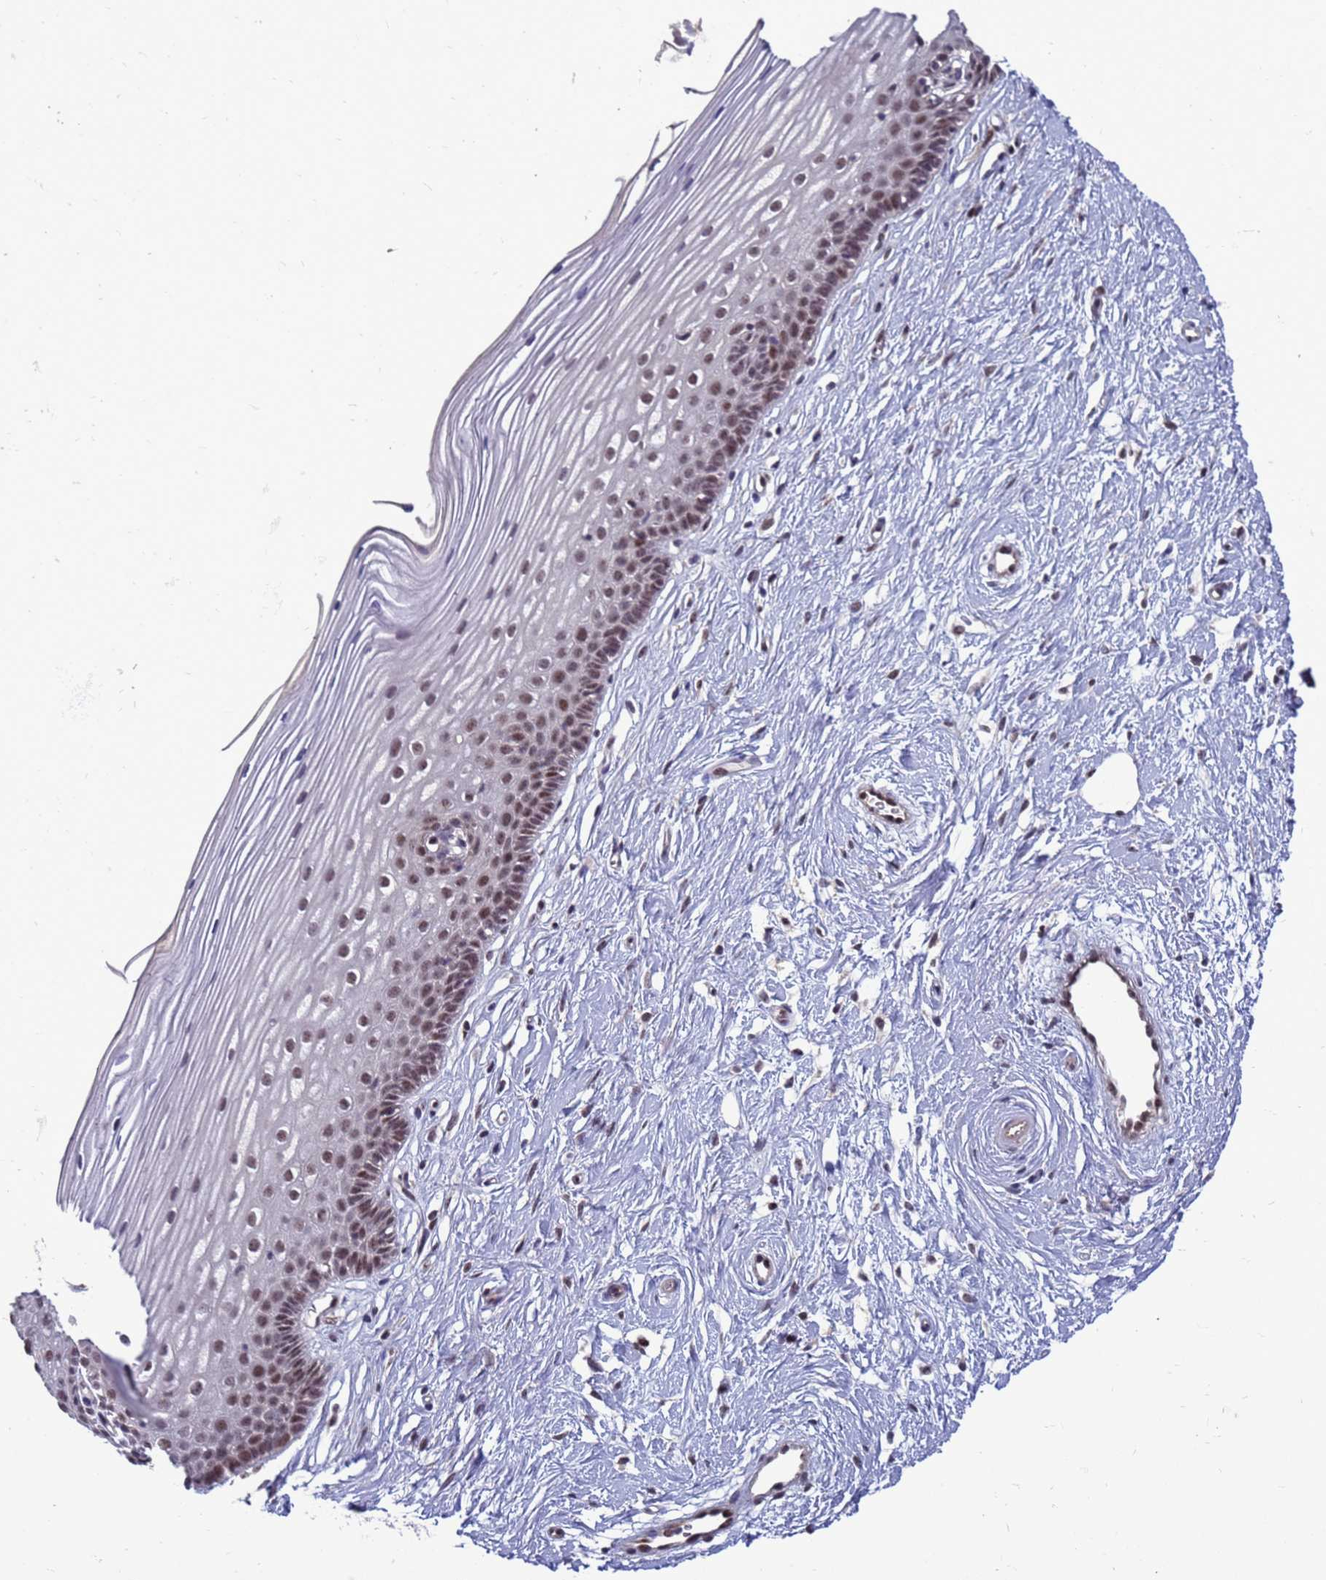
{"staining": {"intensity": "moderate", "quantity": "25%-75%", "location": "nuclear"}, "tissue": "cervix", "cell_type": "Glandular cells", "image_type": "normal", "snomed": [{"axis": "morphology", "description": "Normal tissue, NOS"}, {"axis": "topography", "description": "Cervix"}], "caption": "Immunohistochemical staining of unremarkable cervix shows moderate nuclear protein positivity in approximately 25%-75% of glandular cells. The staining was performed using DAB, with brown indicating positive protein expression. Nuclei are stained blue with hematoxylin.", "gene": "NSL1", "patient": {"sex": "female", "age": 40}}